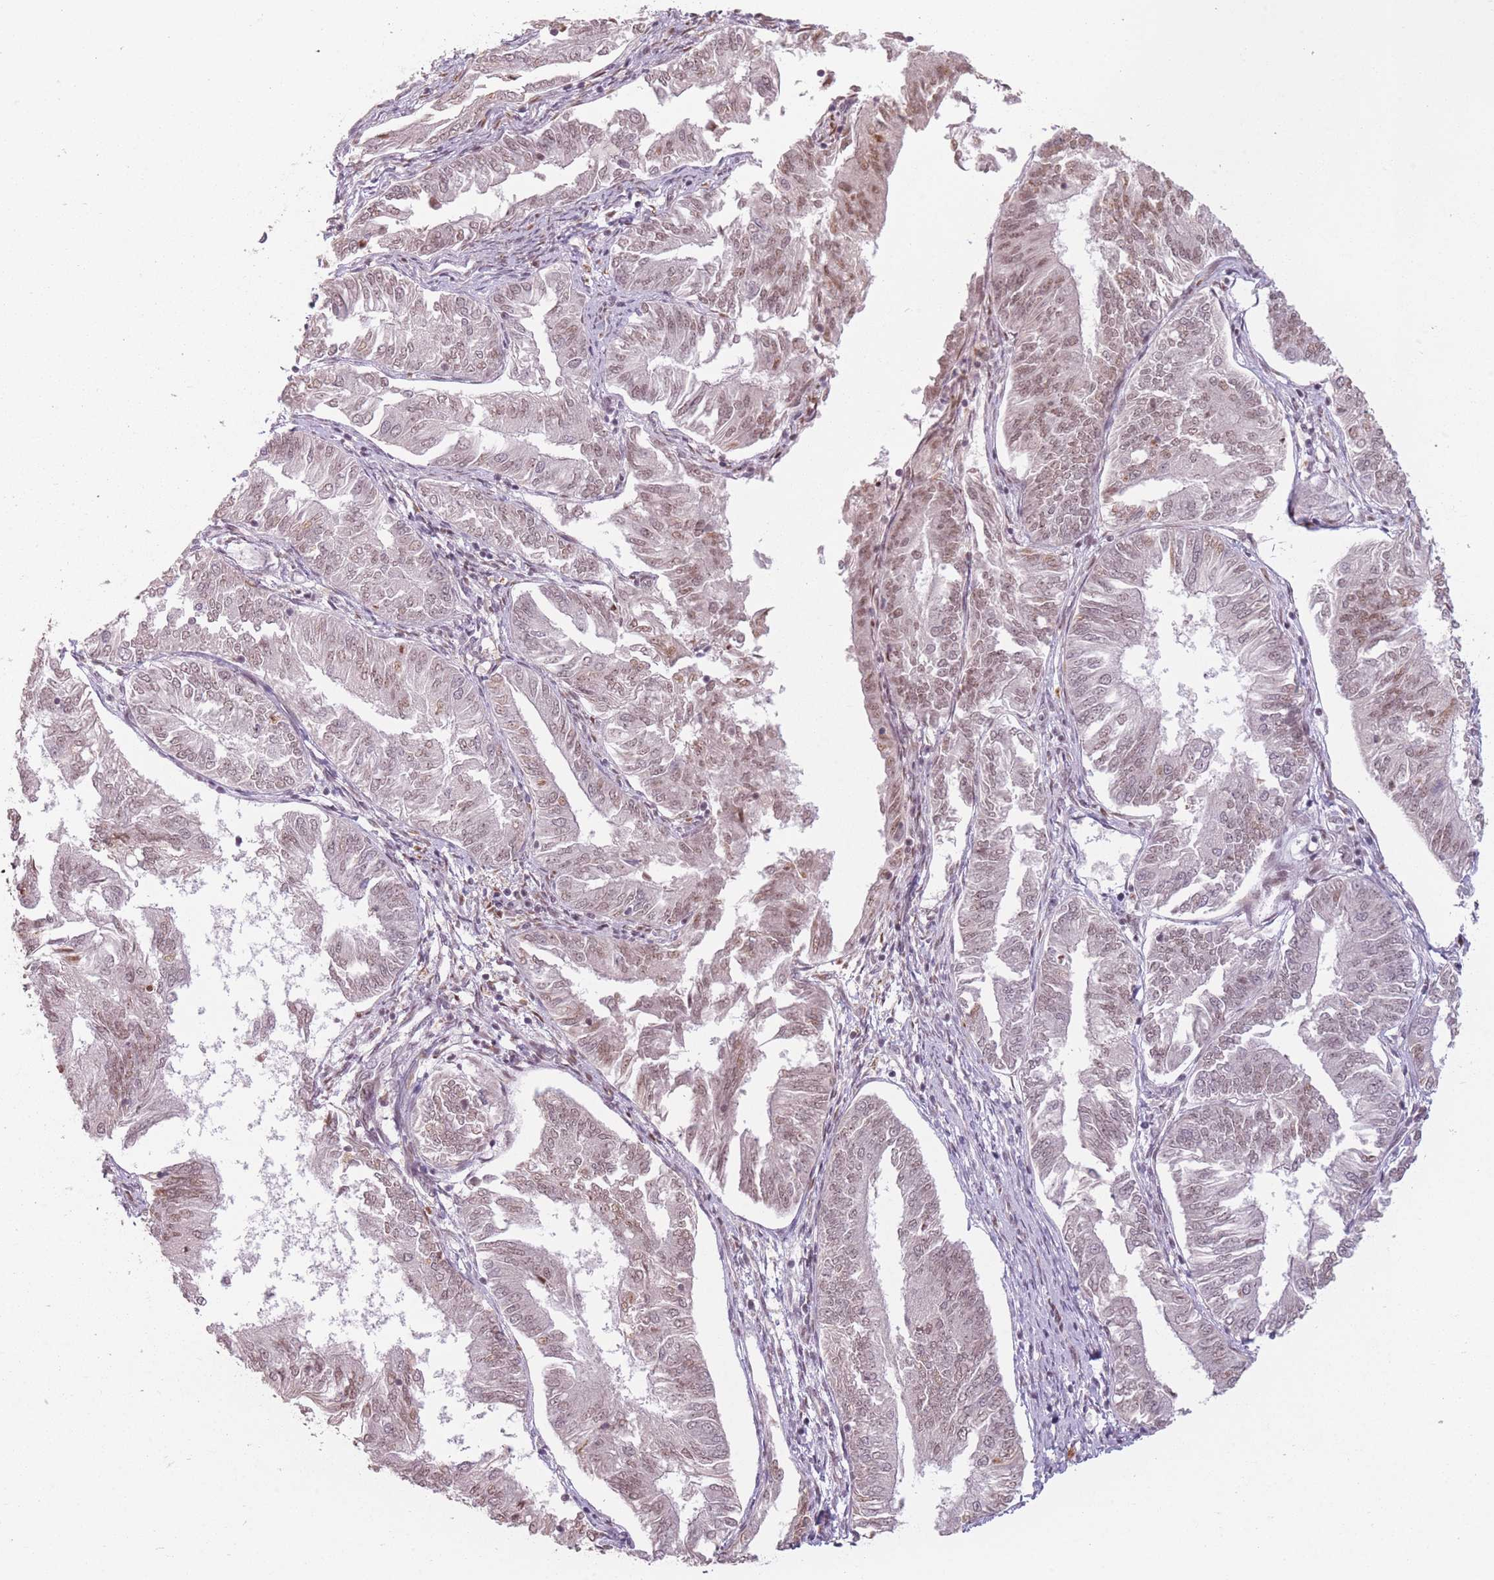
{"staining": {"intensity": "moderate", "quantity": ">75%", "location": "nuclear"}, "tissue": "endometrial cancer", "cell_type": "Tumor cells", "image_type": "cancer", "snomed": [{"axis": "morphology", "description": "Adenocarcinoma, NOS"}, {"axis": "topography", "description": "Endometrium"}], "caption": "Endometrial cancer (adenocarcinoma) stained with a protein marker displays moderate staining in tumor cells.", "gene": "SUPT6H", "patient": {"sex": "female", "age": 58}}